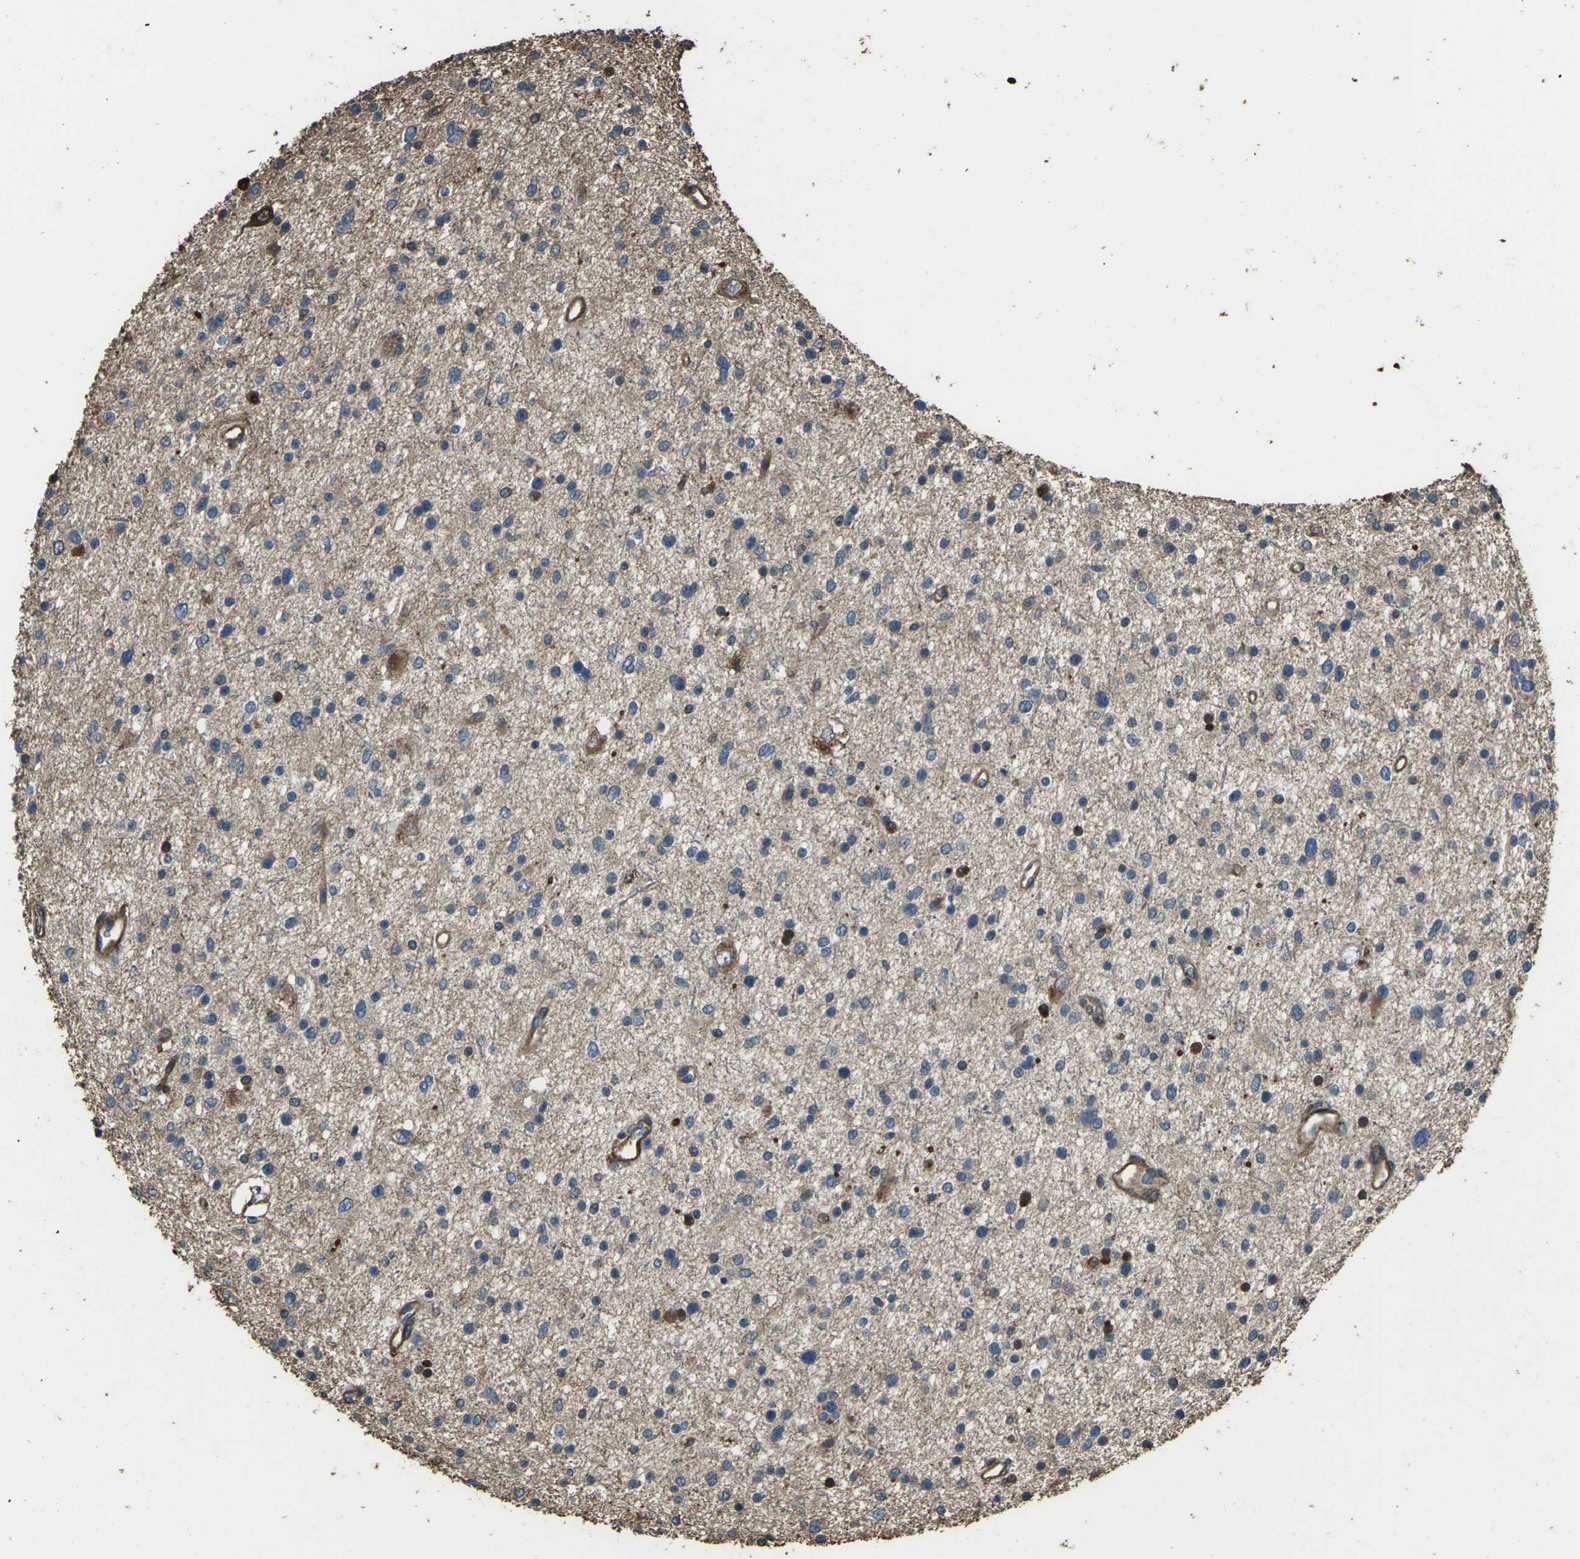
{"staining": {"intensity": "strong", "quantity": "<25%", "location": "nuclear"}, "tissue": "glioma", "cell_type": "Tumor cells", "image_type": "cancer", "snomed": [{"axis": "morphology", "description": "Glioma, malignant, Low grade"}, {"axis": "topography", "description": "Brain"}], "caption": "Immunohistochemical staining of glioma shows medium levels of strong nuclear protein positivity in approximately <25% of tumor cells.", "gene": "DHPS", "patient": {"sex": "female", "age": 37}}